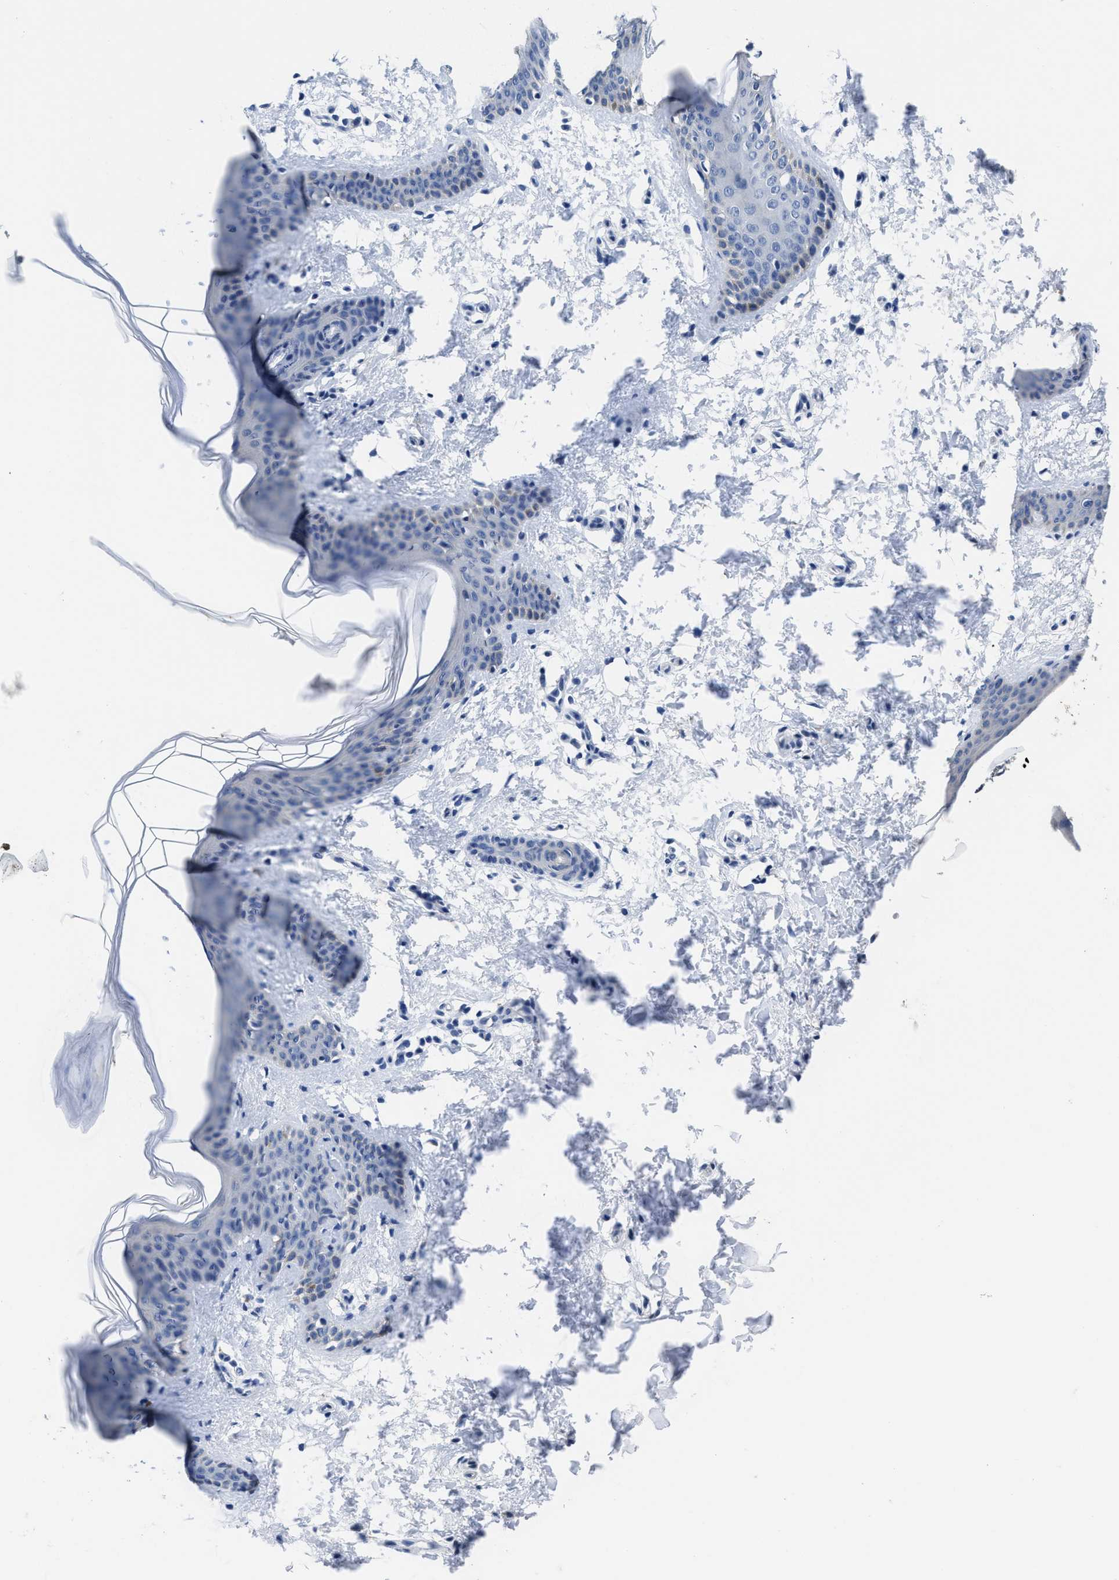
{"staining": {"intensity": "negative", "quantity": "none", "location": "none"}, "tissue": "skin", "cell_type": "Fibroblasts", "image_type": "normal", "snomed": [{"axis": "morphology", "description": "Normal tissue, NOS"}, {"axis": "topography", "description": "Skin"}], "caption": "A high-resolution image shows immunohistochemistry (IHC) staining of normal skin, which demonstrates no significant positivity in fibroblasts. (DAB IHC, high magnification).", "gene": "HOOK1", "patient": {"sex": "female", "age": 17}}